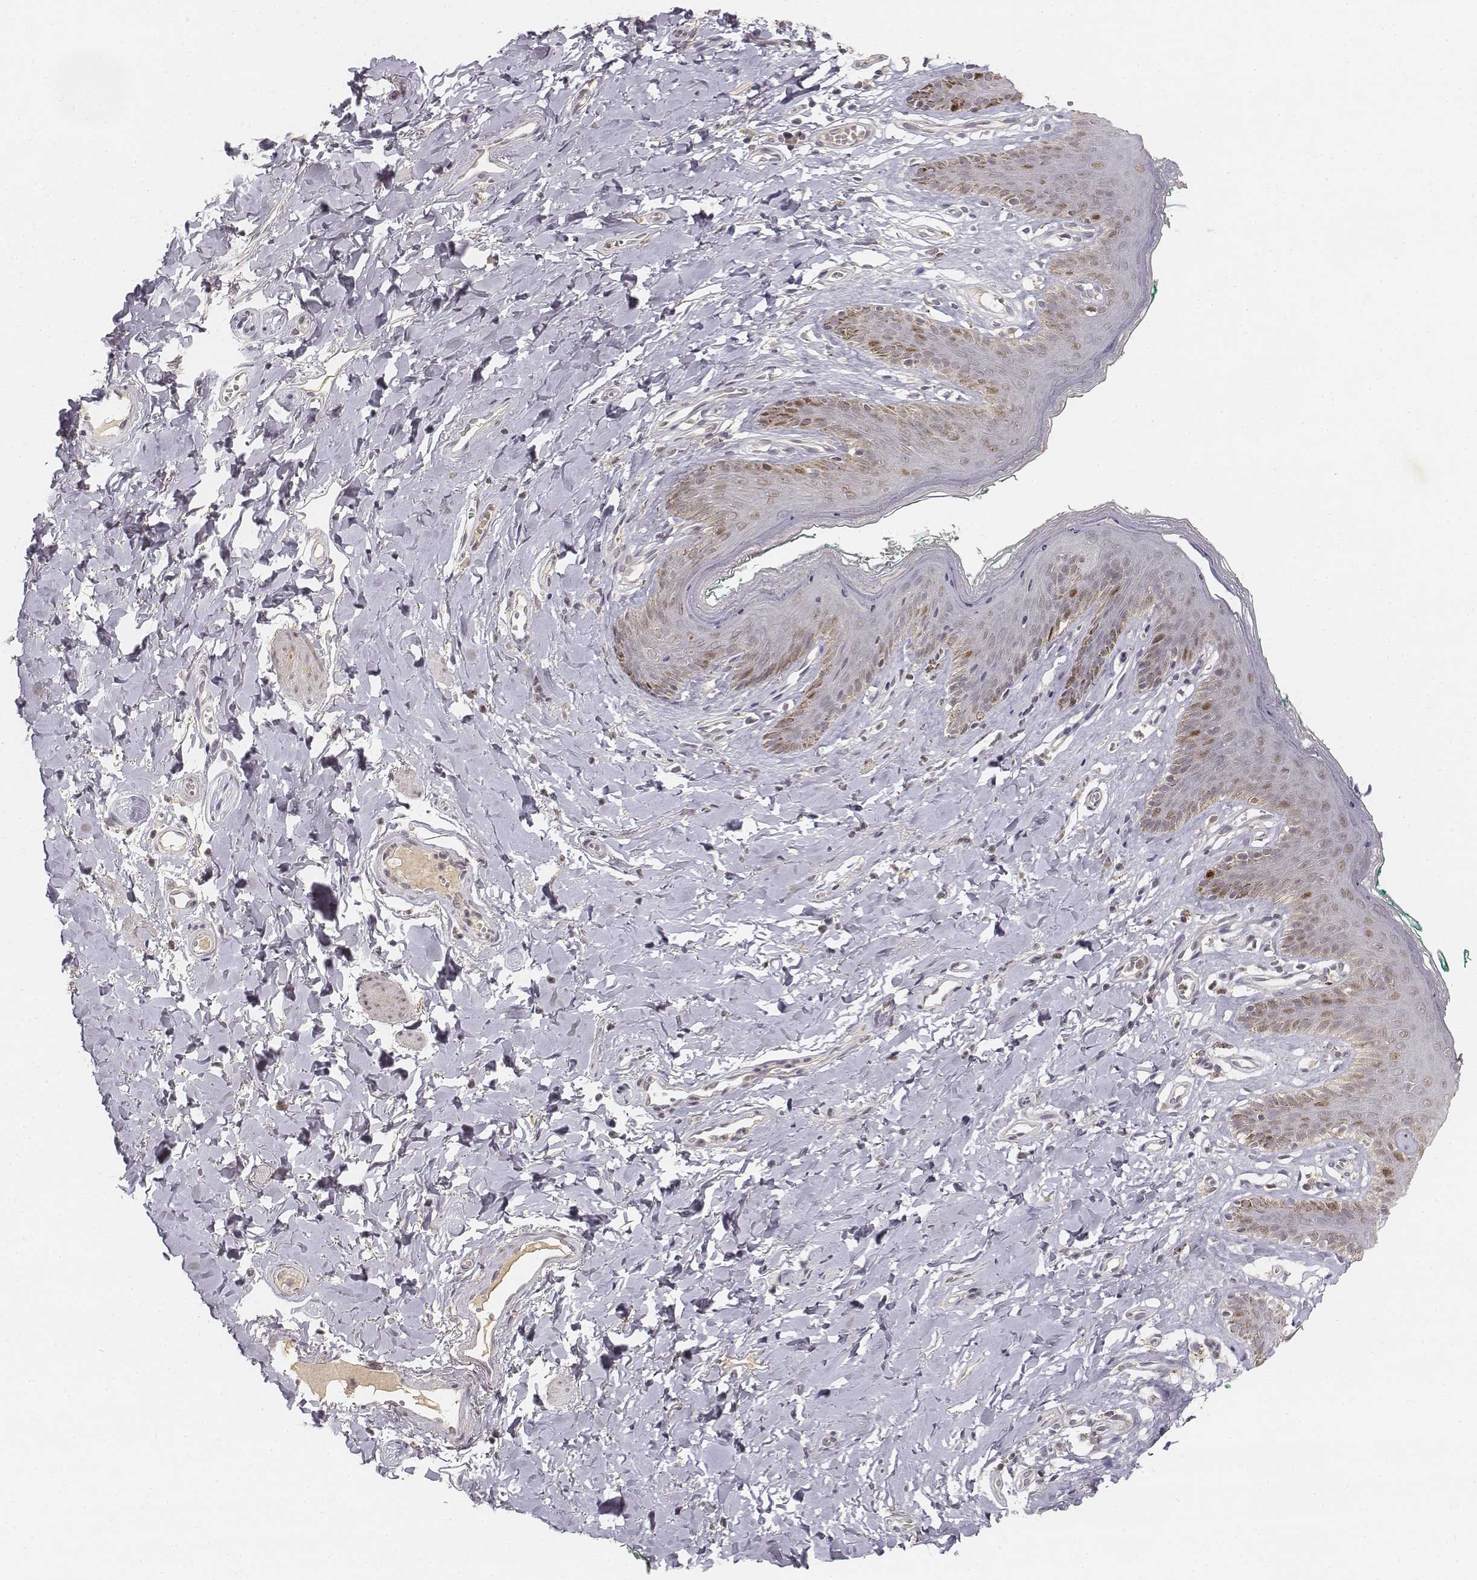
{"staining": {"intensity": "moderate", "quantity": "<25%", "location": "nuclear"}, "tissue": "skin", "cell_type": "Epidermal cells", "image_type": "normal", "snomed": [{"axis": "morphology", "description": "Normal tissue, NOS"}, {"axis": "topography", "description": "Vulva"}], "caption": "An image of human skin stained for a protein shows moderate nuclear brown staining in epidermal cells.", "gene": "FANCD2", "patient": {"sex": "female", "age": 66}}